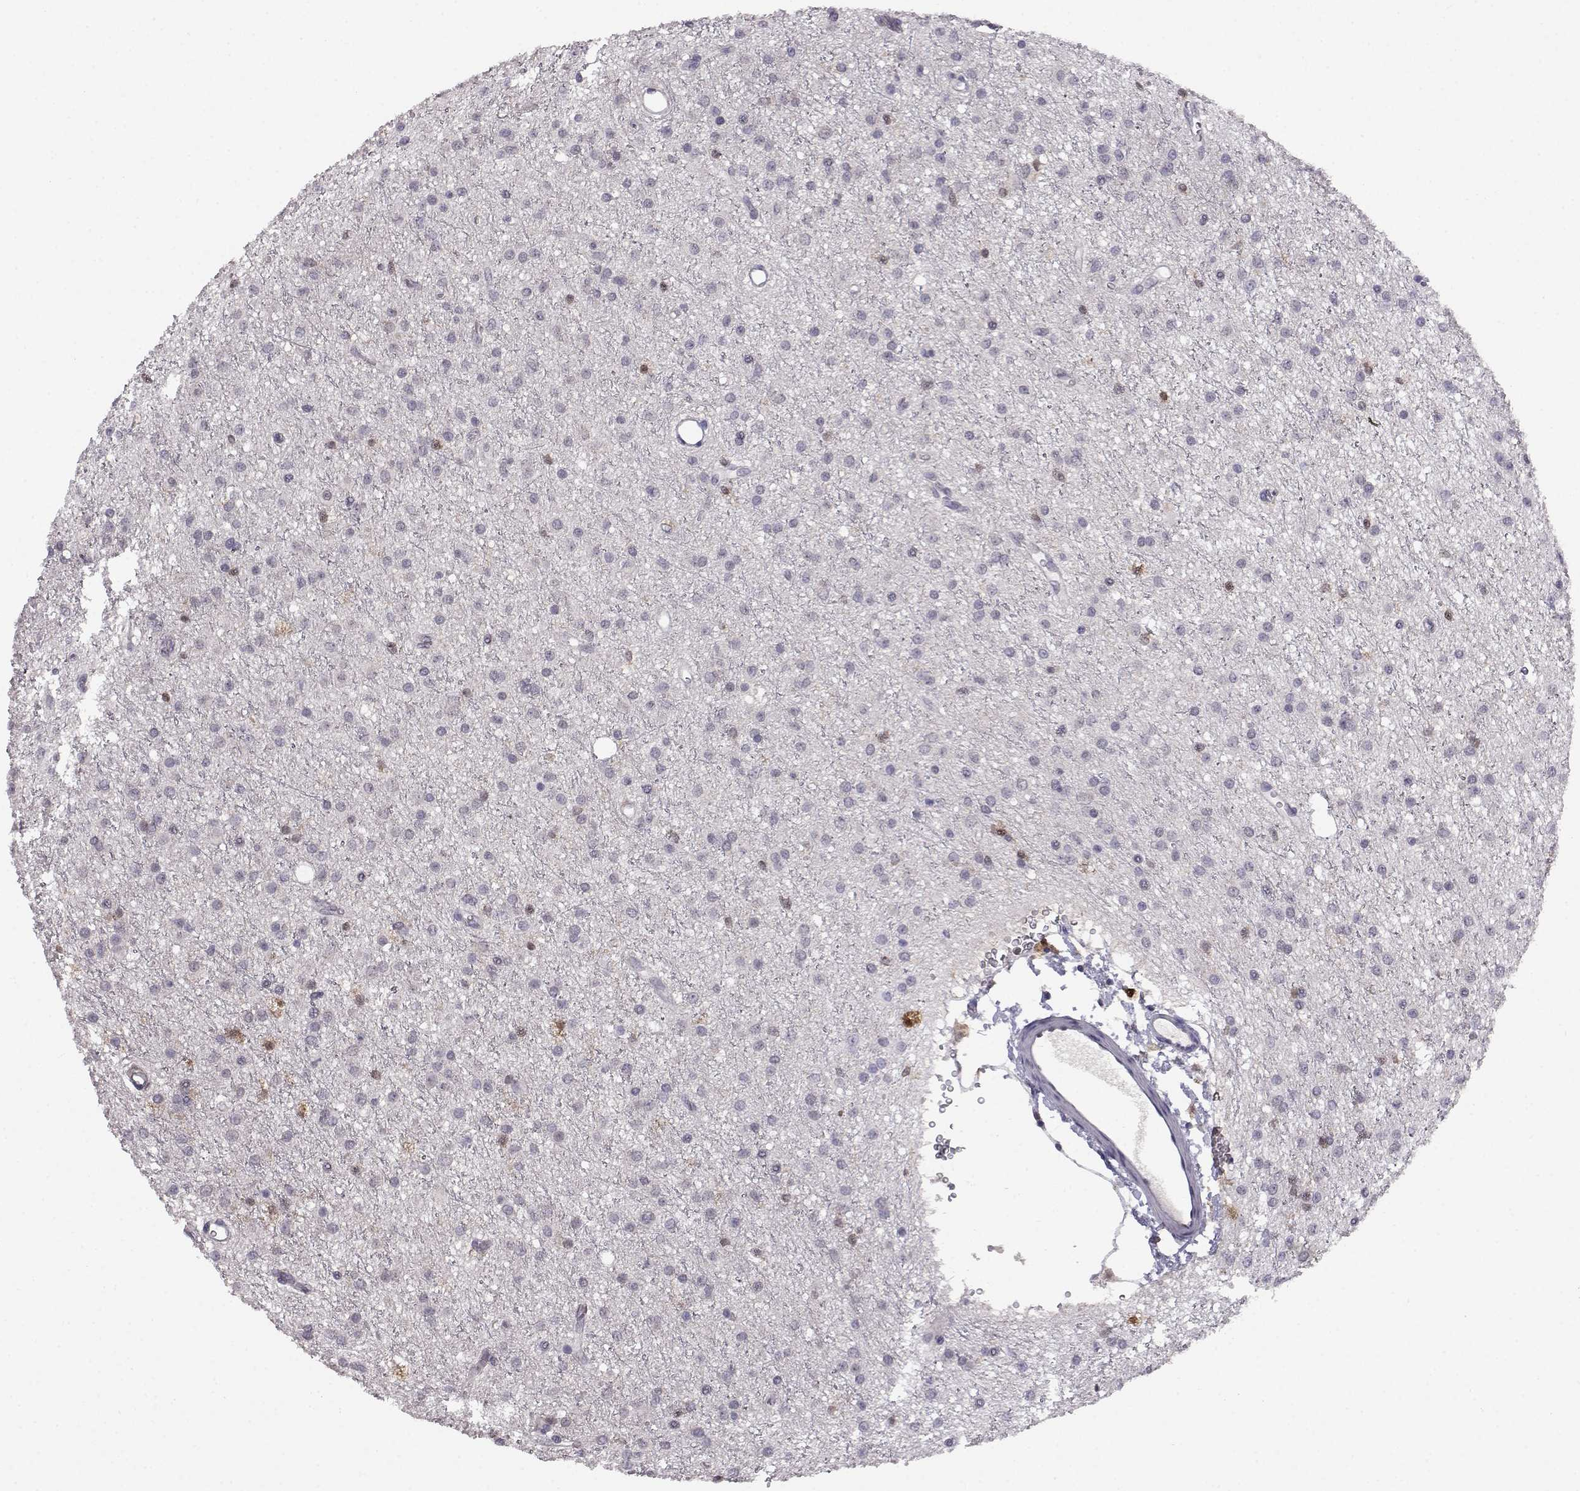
{"staining": {"intensity": "weak", "quantity": "<25%", "location": "cytoplasmic/membranous,nuclear"}, "tissue": "glioma", "cell_type": "Tumor cells", "image_type": "cancer", "snomed": [{"axis": "morphology", "description": "Glioma, malignant, Low grade"}, {"axis": "topography", "description": "Brain"}], "caption": "IHC image of human glioma stained for a protein (brown), which reveals no staining in tumor cells.", "gene": "AKR1B1", "patient": {"sex": "male", "age": 27}}